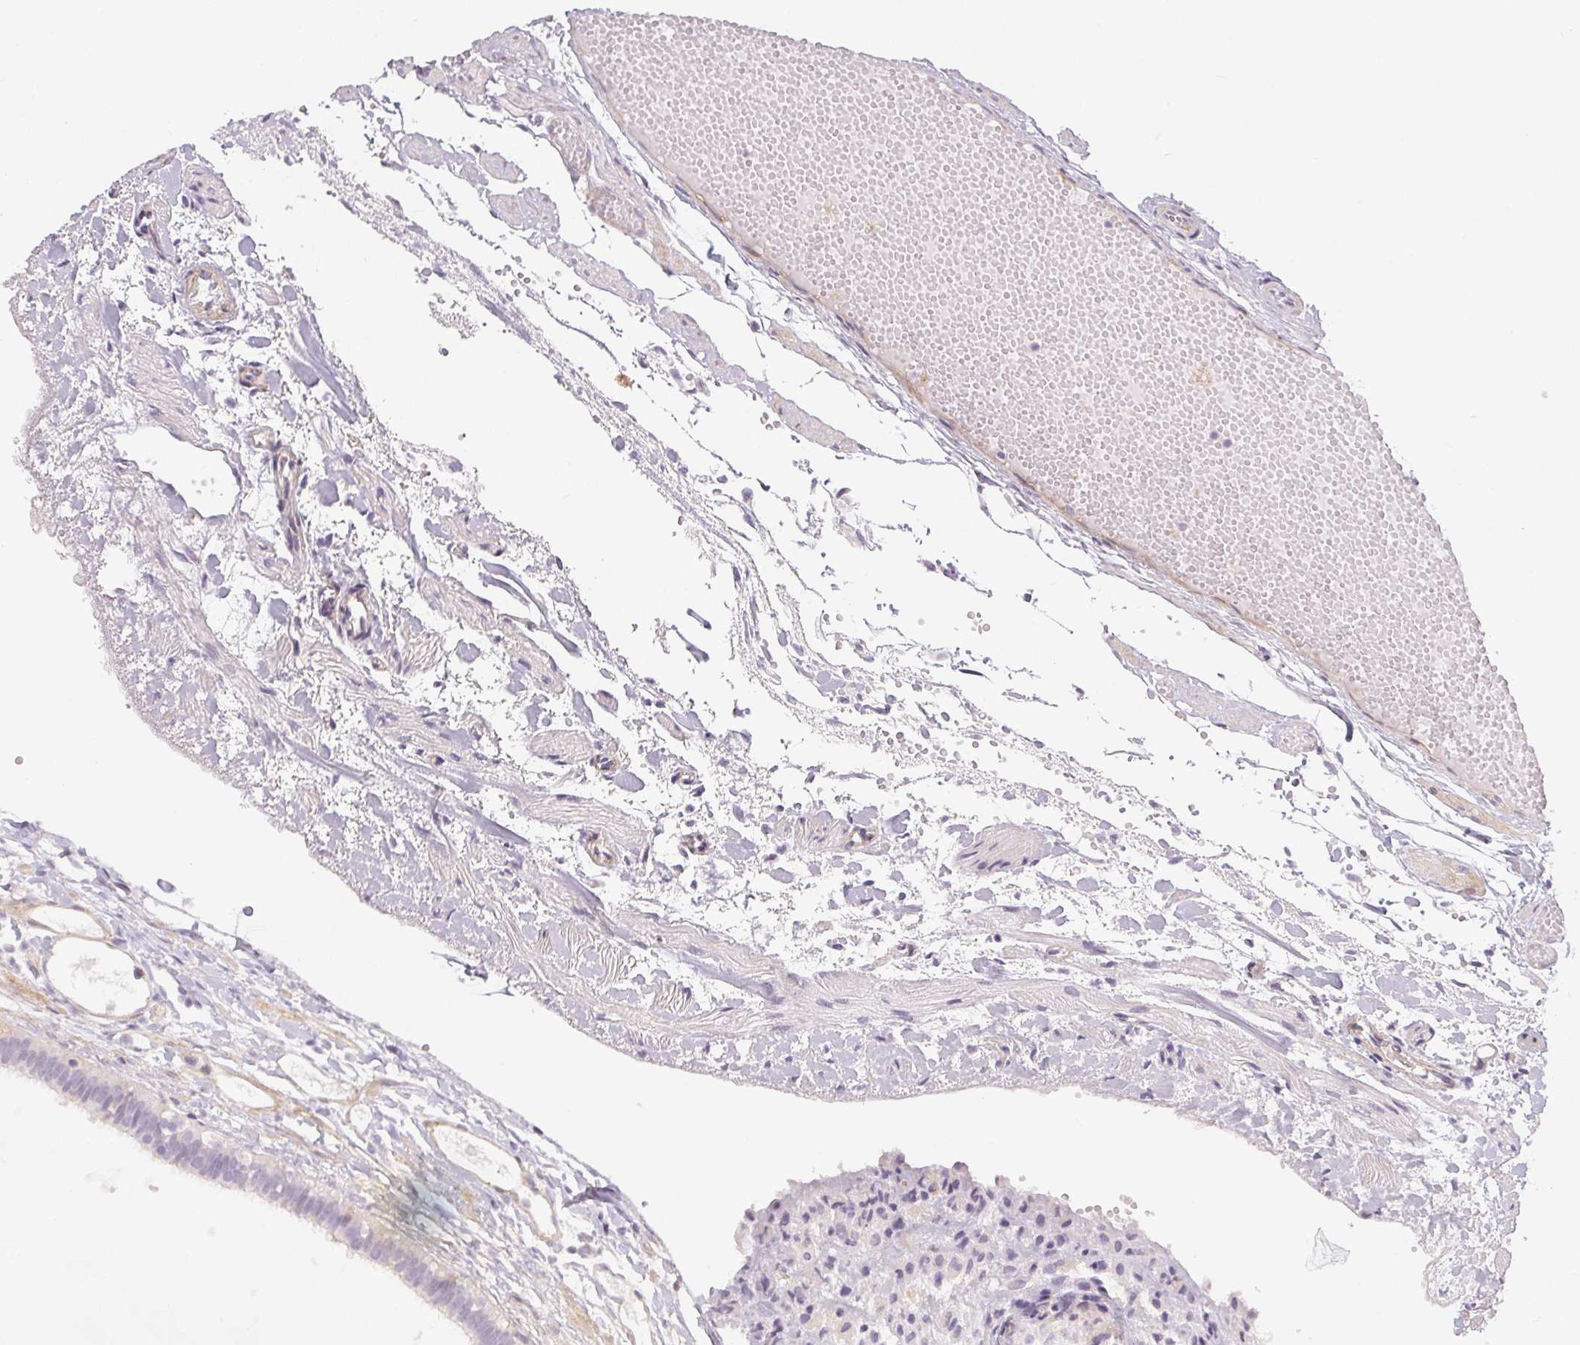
{"staining": {"intensity": "negative", "quantity": "none", "location": "none"}, "tissue": "fallopian tube", "cell_type": "Glandular cells", "image_type": "normal", "snomed": [{"axis": "morphology", "description": "Normal tissue, NOS"}, {"axis": "topography", "description": "Fallopian tube"}], "caption": "An immunohistochemistry (IHC) histopathology image of unremarkable fallopian tube is shown. There is no staining in glandular cells of fallopian tube. Brightfield microscopy of immunohistochemistry stained with DAB (brown) and hematoxylin (blue), captured at high magnification.", "gene": "GDAP1L1", "patient": {"sex": "female", "age": 37}}